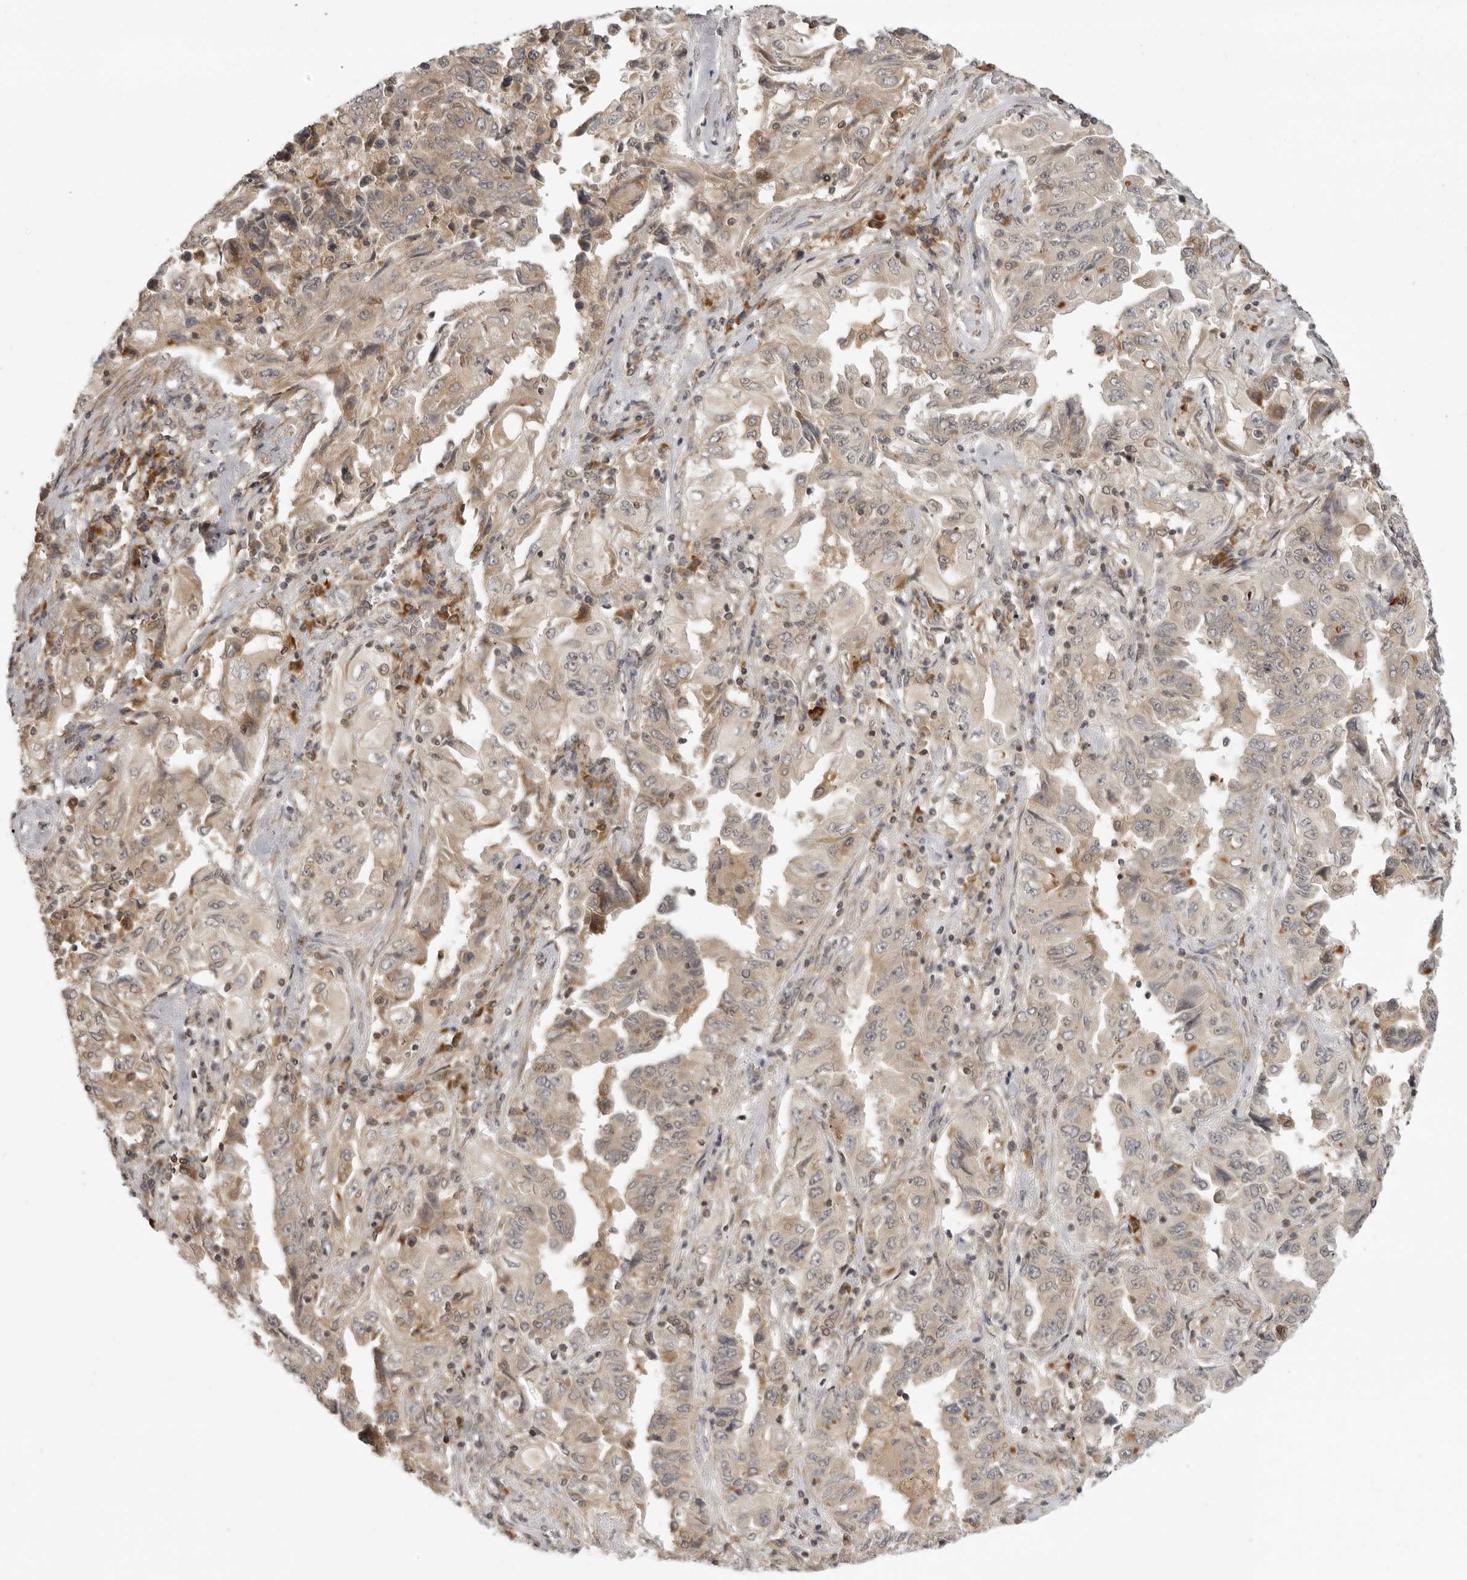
{"staining": {"intensity": "weak", "quantity": "25%-75%", "location": "cytoplasmic/membranous"}, "tissue": "lung cancer", "cell_type": "Tumor cells", "image_type": "cancer", "snomed": [{"axis": "morphology", "description": "Adenocarcinoma, NOS"}, {"axis": "topography", "description": "Lung"}], "caption": "DAB (3,3'-diaminobenzidine) immunohistochemical staining of adenocarcinoma (lung) displays weak cytoplasmic/membranous protein positivity in about 25%-75% of tumor cells. (DAB (3,3'-diaminobenzidine) IHC with brightfield microscopy, high magnification).", "gene": "PRRC2A", "patient": {"sex": "female", "age": 51}}